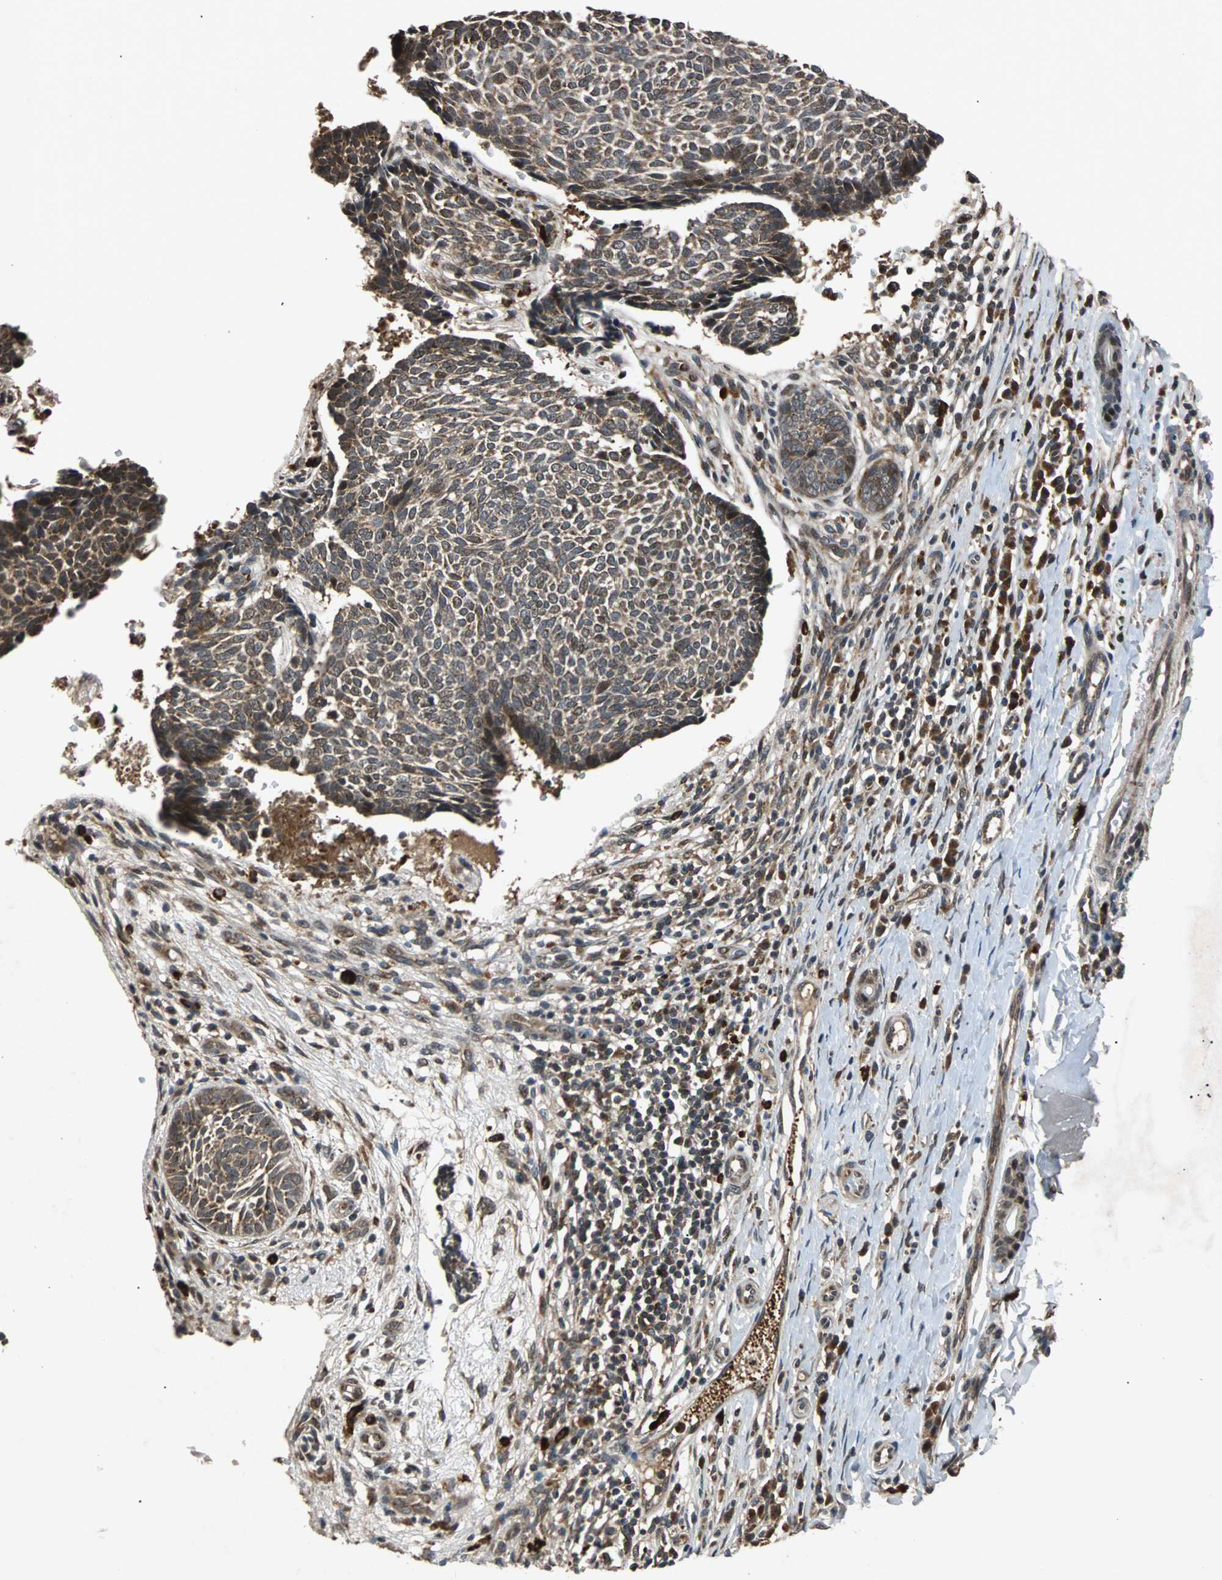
{"staining": {"intensity": "strong", "quantity": ">75%", "location": "cytoplasmic/membranous"}, "tissue": "skin cancer", "cell_type": "Tumor cells", "image_type": "cancer", "snomed": [{"axis": "morphology", "description": "Normal tissue, NOS"}, {"axis": "morphology", "description": "Basal cell carcinoma"}, {"axis": "topography", "description": "Skin"}], "caption": "IHC image of neoplastic tissue: human basal cell carcinoma (skin) stained using IHC displays high levels of strong protein expression localized specifically in the cytoplasmic/membranous of tumor cells, appearing as a cytoplasmic/membranous brown color.", "gene": "USP31", "patient": {"sex": "male", "age": 87}}